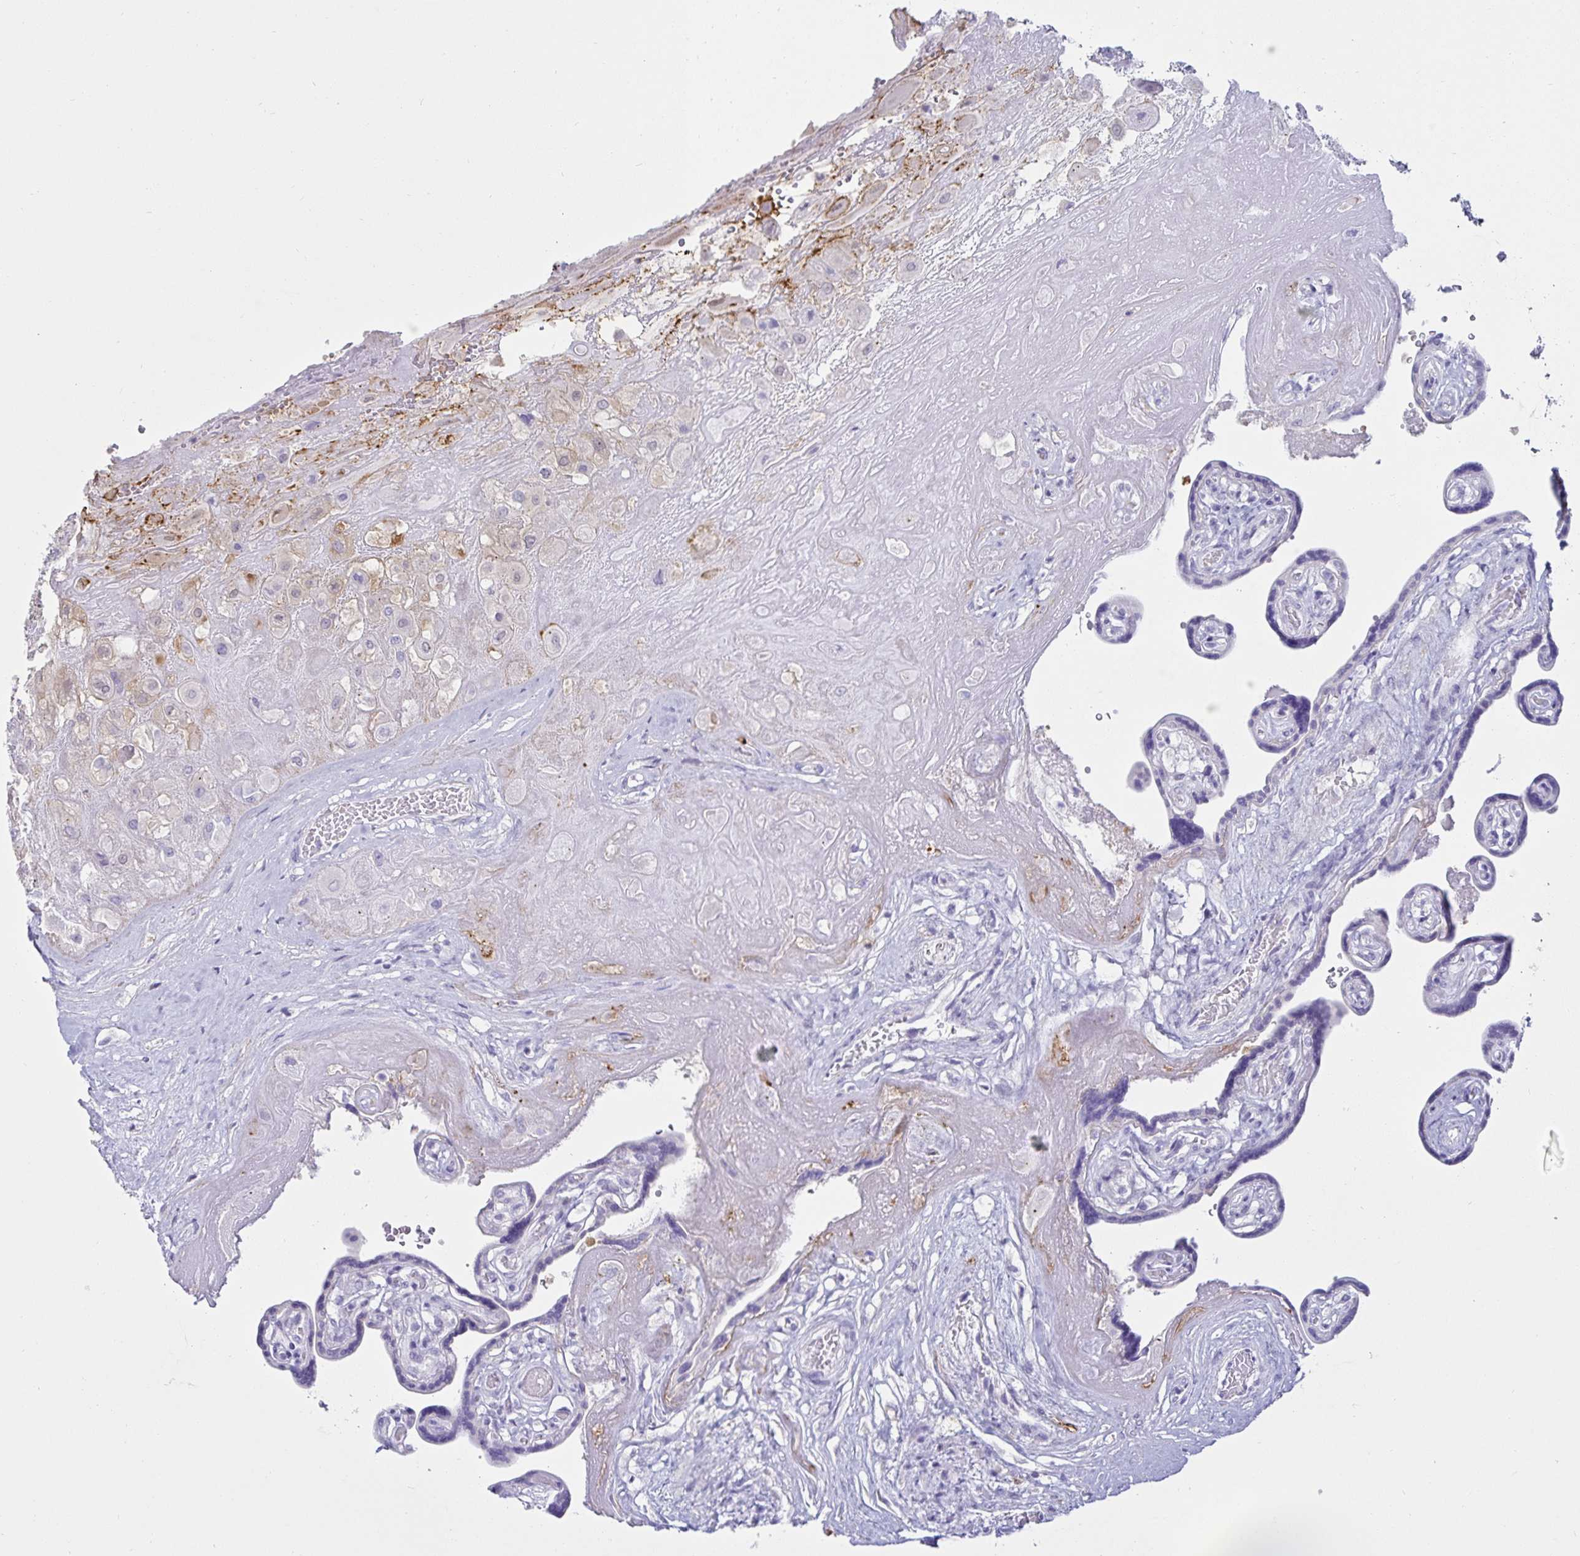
{"staining": {"intensity": "negative", "quantity": "none", "location": "none"}, "tissue": "placenta", "cell_type": "Decidual cells", "image_type": "normal", "snomed": [{"axis": "morphology", "description": "Normal tissue, NOS"}, {"axis": "topography", "description": "Placenta"}], "caption": "Decidual cells show no significant staining in benign placenta. (DAB (3,3'-diaminobenzidine) IHC with hematoxylin counter stain).", "gene": "MON2", "patient": {"sex": "female", "age": 32}}